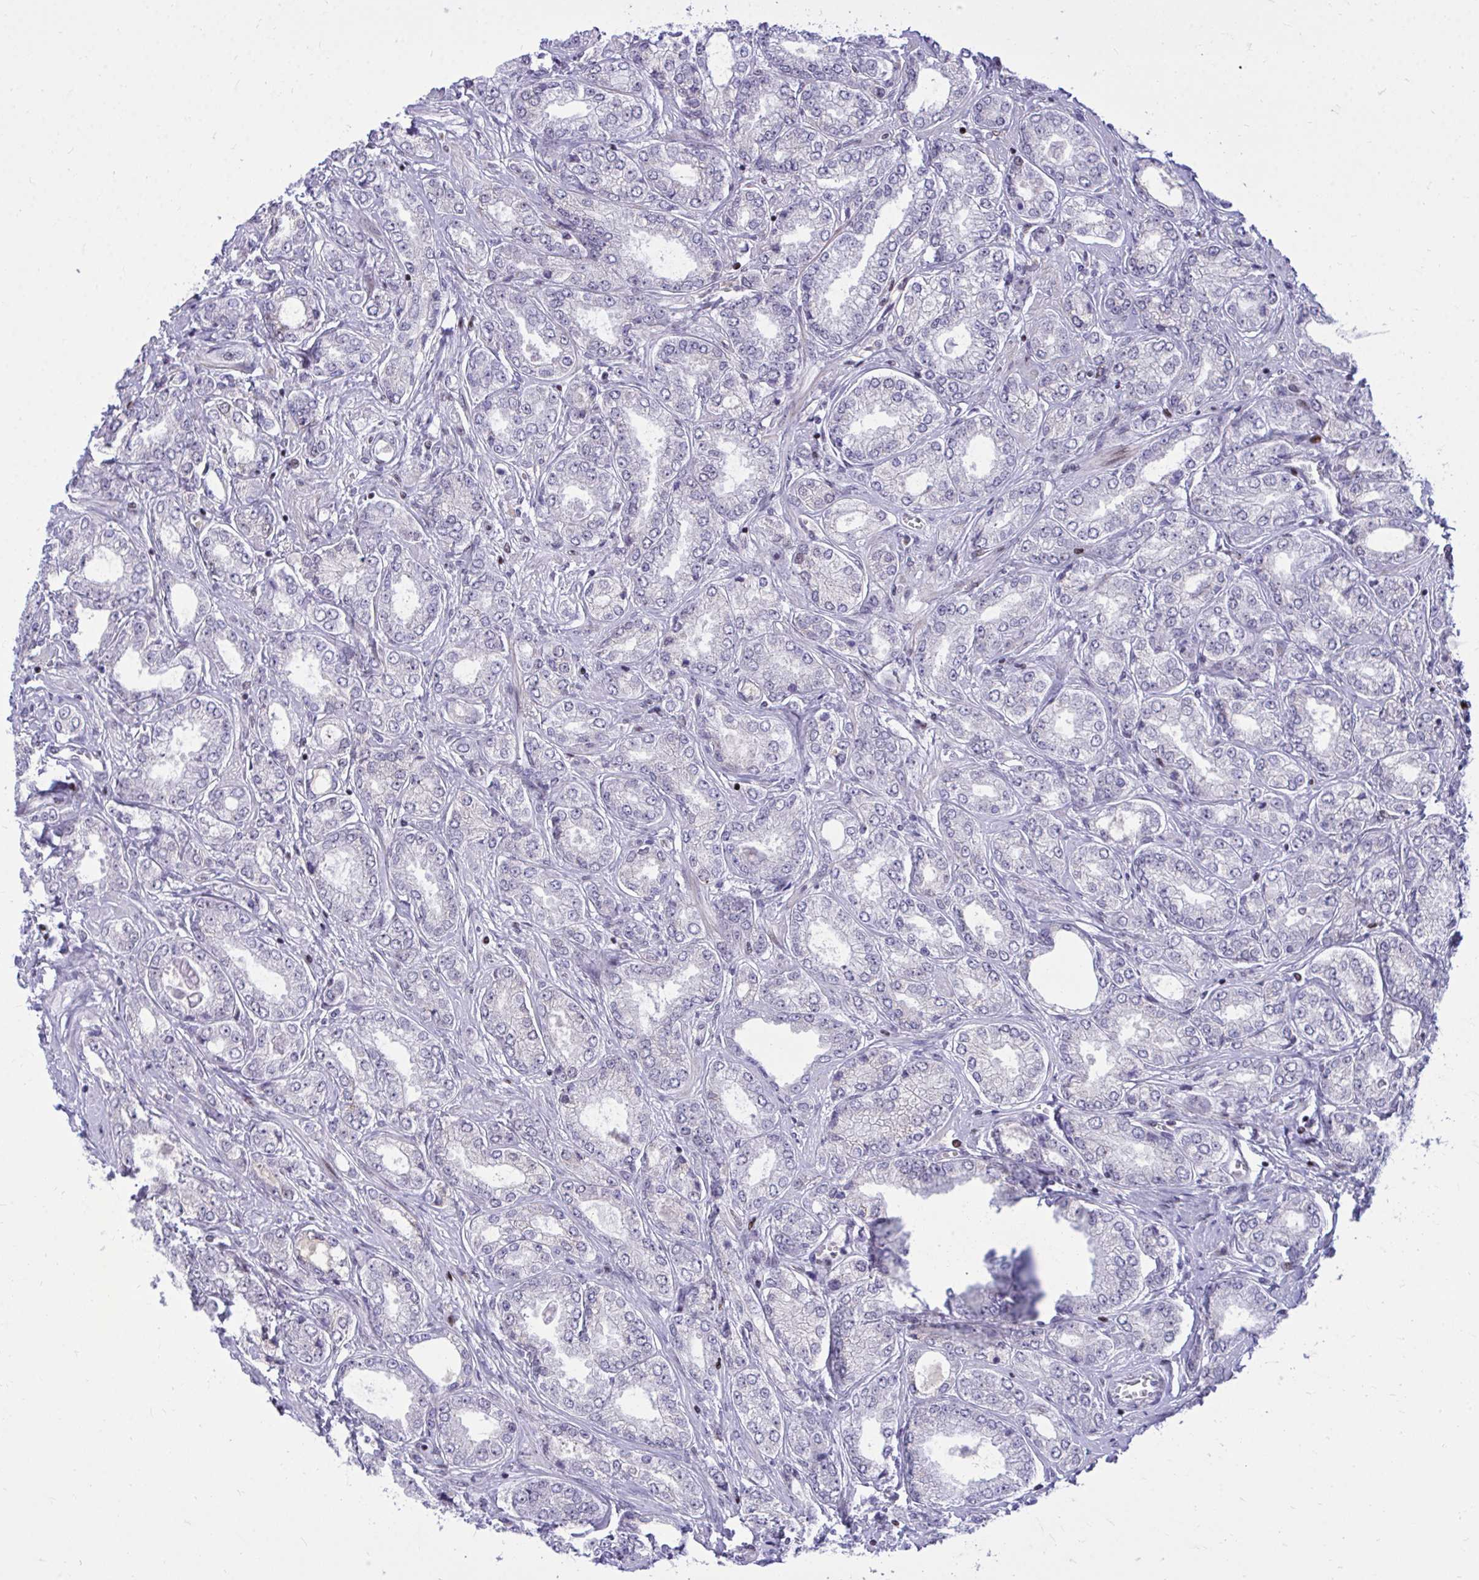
{"staining": {"intensity": "negative", "quantity": "none", "location": "none"}, "tissue": "prostate cancer", "cell_type": "Tumor cells", "image_type": "cancer", "snomed": [{"axis": "morphology", "description": "Adenocarcinoma, High grade"}, {"axis": "topography", "description": "Prostate"}], "caption": "DAB immunohistochemical staining of human prostate adenocarcinoma (high-grade) displays no significant positivity in tumor cells.", "gene": "C14orf39", "patient": {"sex": "male", "age": 68}}